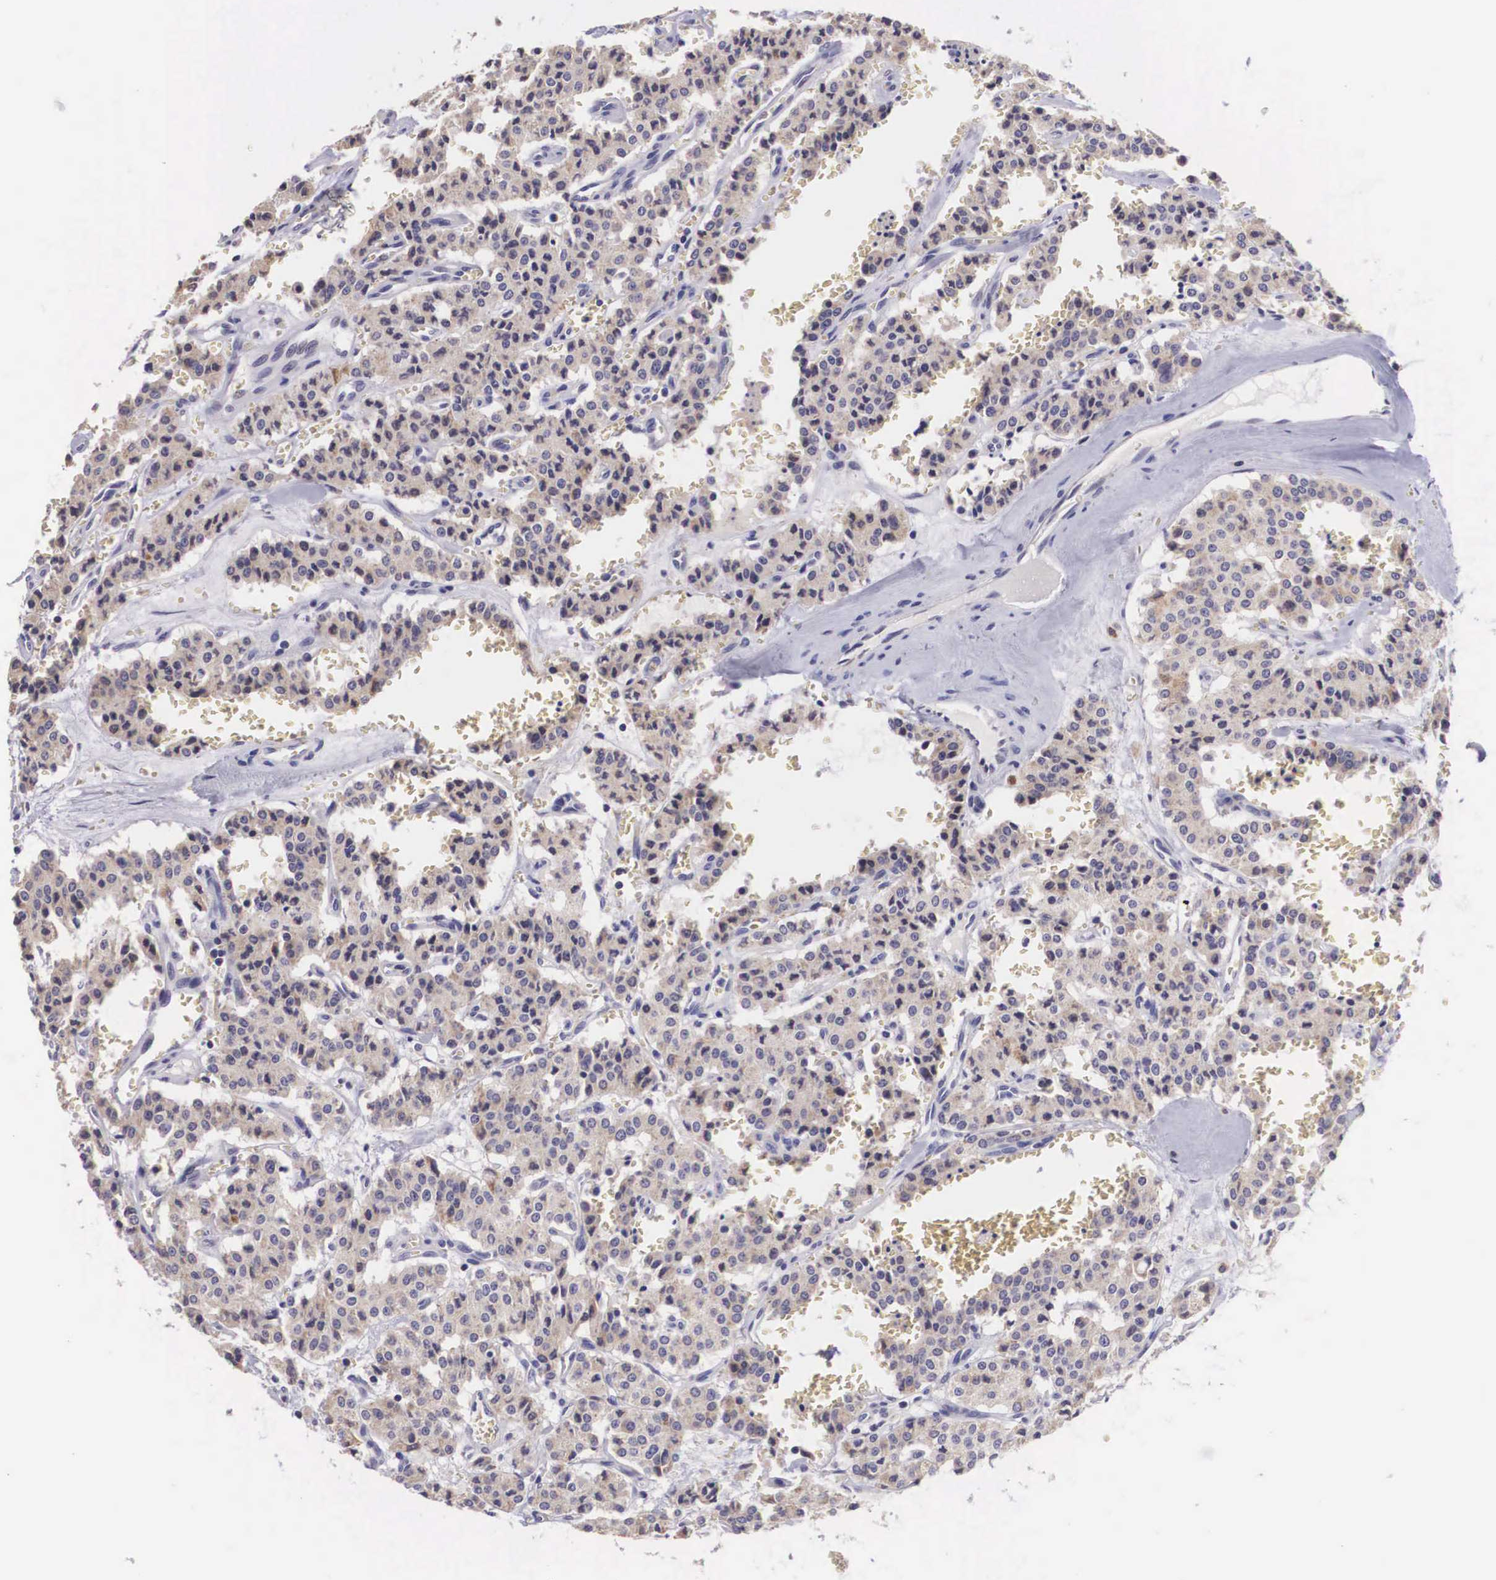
{"staining": {"intensity": "weak", "quantity": "<25%", "location": "cytoplasmic/membranous"}, "tissue": "carcinoid", "cell_type": "Tumor cells", "image_type": "cancer", "snomed": [{"axis": "morphology", "description": "Carcinoid, malignant, NOS"}, {"axis": "topography", "description": "Bronchus"}], "caption": "Immunohistochemistry (IHC) of human malignant carcinoid demonstrates no positivity in tumor cells. Brightfield microscopy of IHC stained with DAB (3,3'-diaminobenzidine) (brown) and hematoxylin (blue), captured at high magnification.", "gene": "ARG2", "patient": {"sex": "male", "age": 55}}